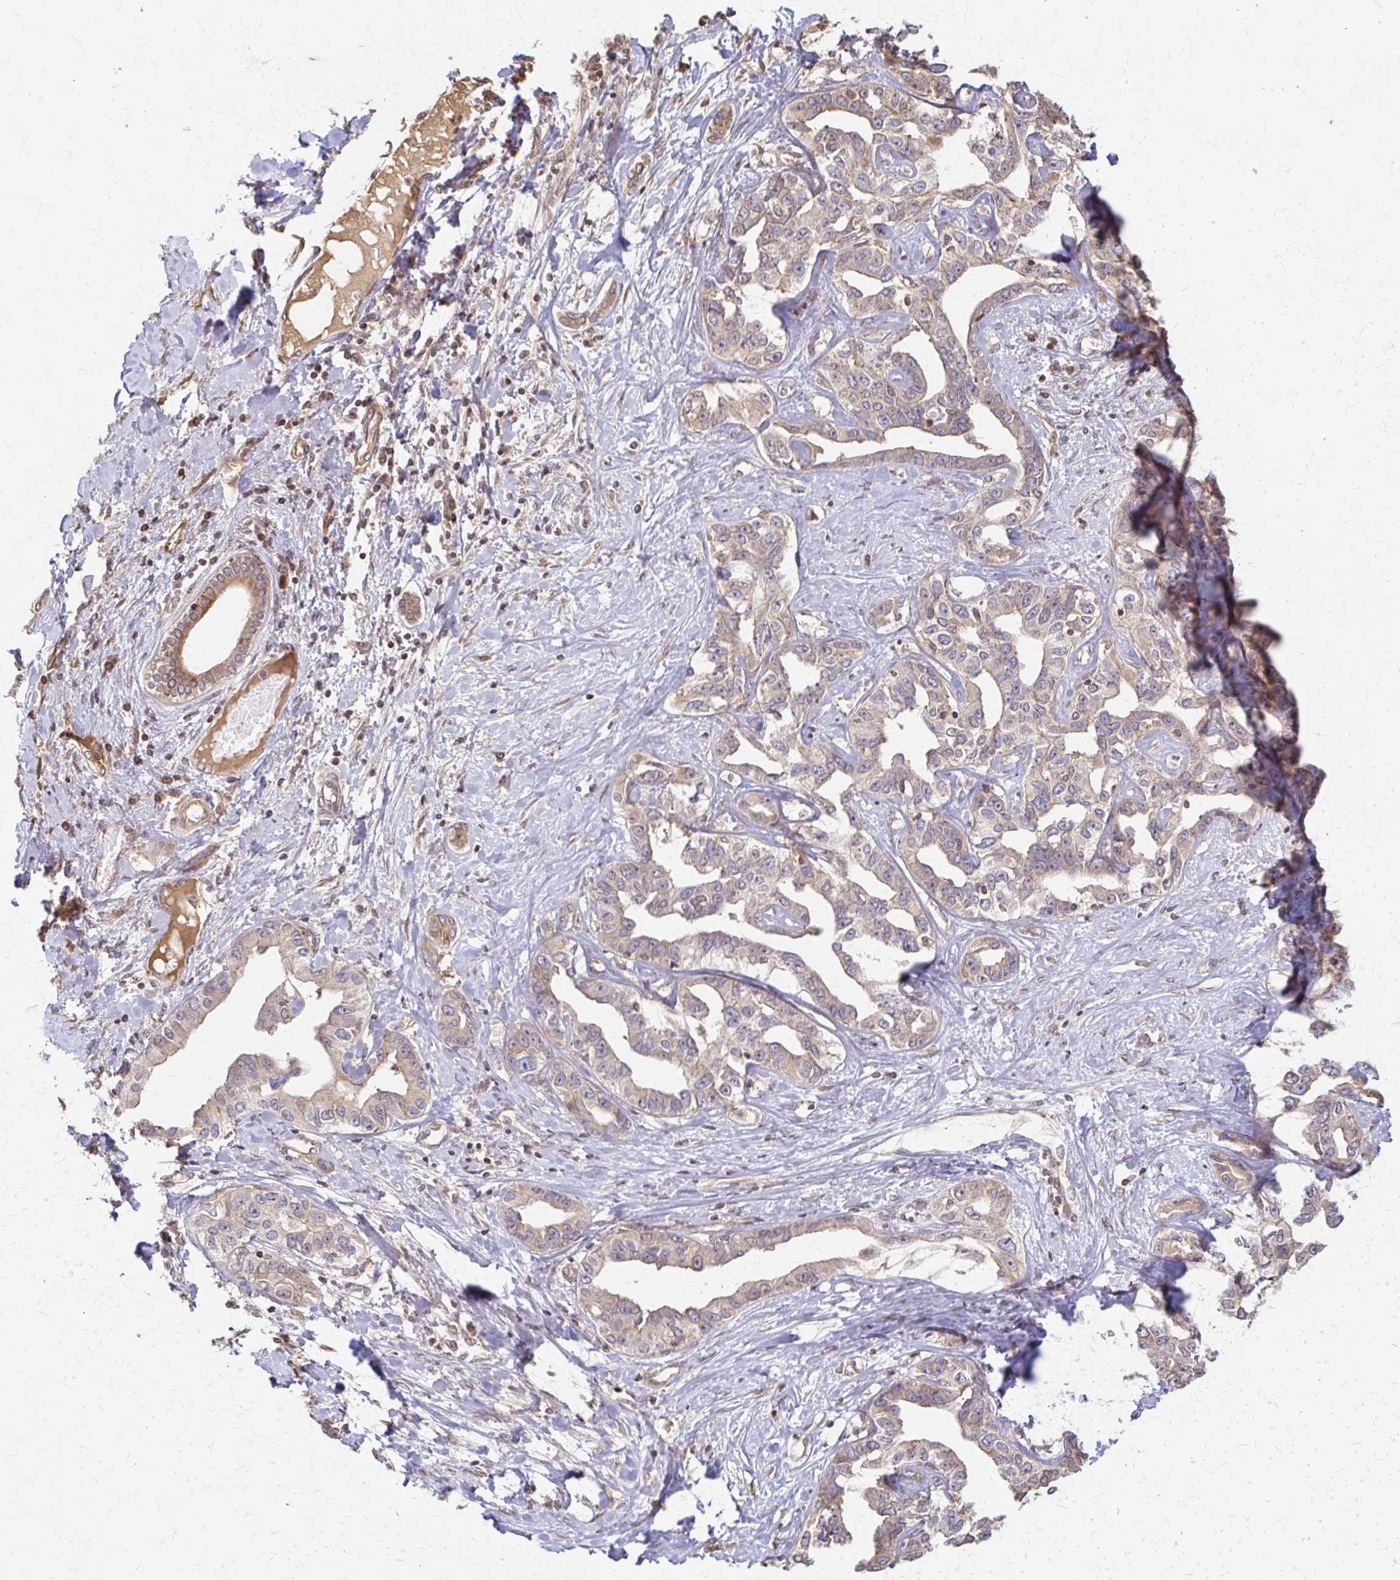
{"staining": {"intensity": "weak", "quantity": "<25%", "location": "cytoplasmic/membranous"}, "tissue": "liver cancer", "cell_type": "Tumor cells", "image_type": "cancer", "snomed": [{"axis": "morphology", "description": "Cholangiocarcinoma"}, {"axis": "topography", "description": "Liver"}], "caption": "A high-resolution micrograph shows immunohistochemistry staining of liver cholangiocarcinoma, which demonstrates no significant staining in tumor cells.", "gene": "ARHGAP35", "patient": {"sex": "male", "age": 59}}